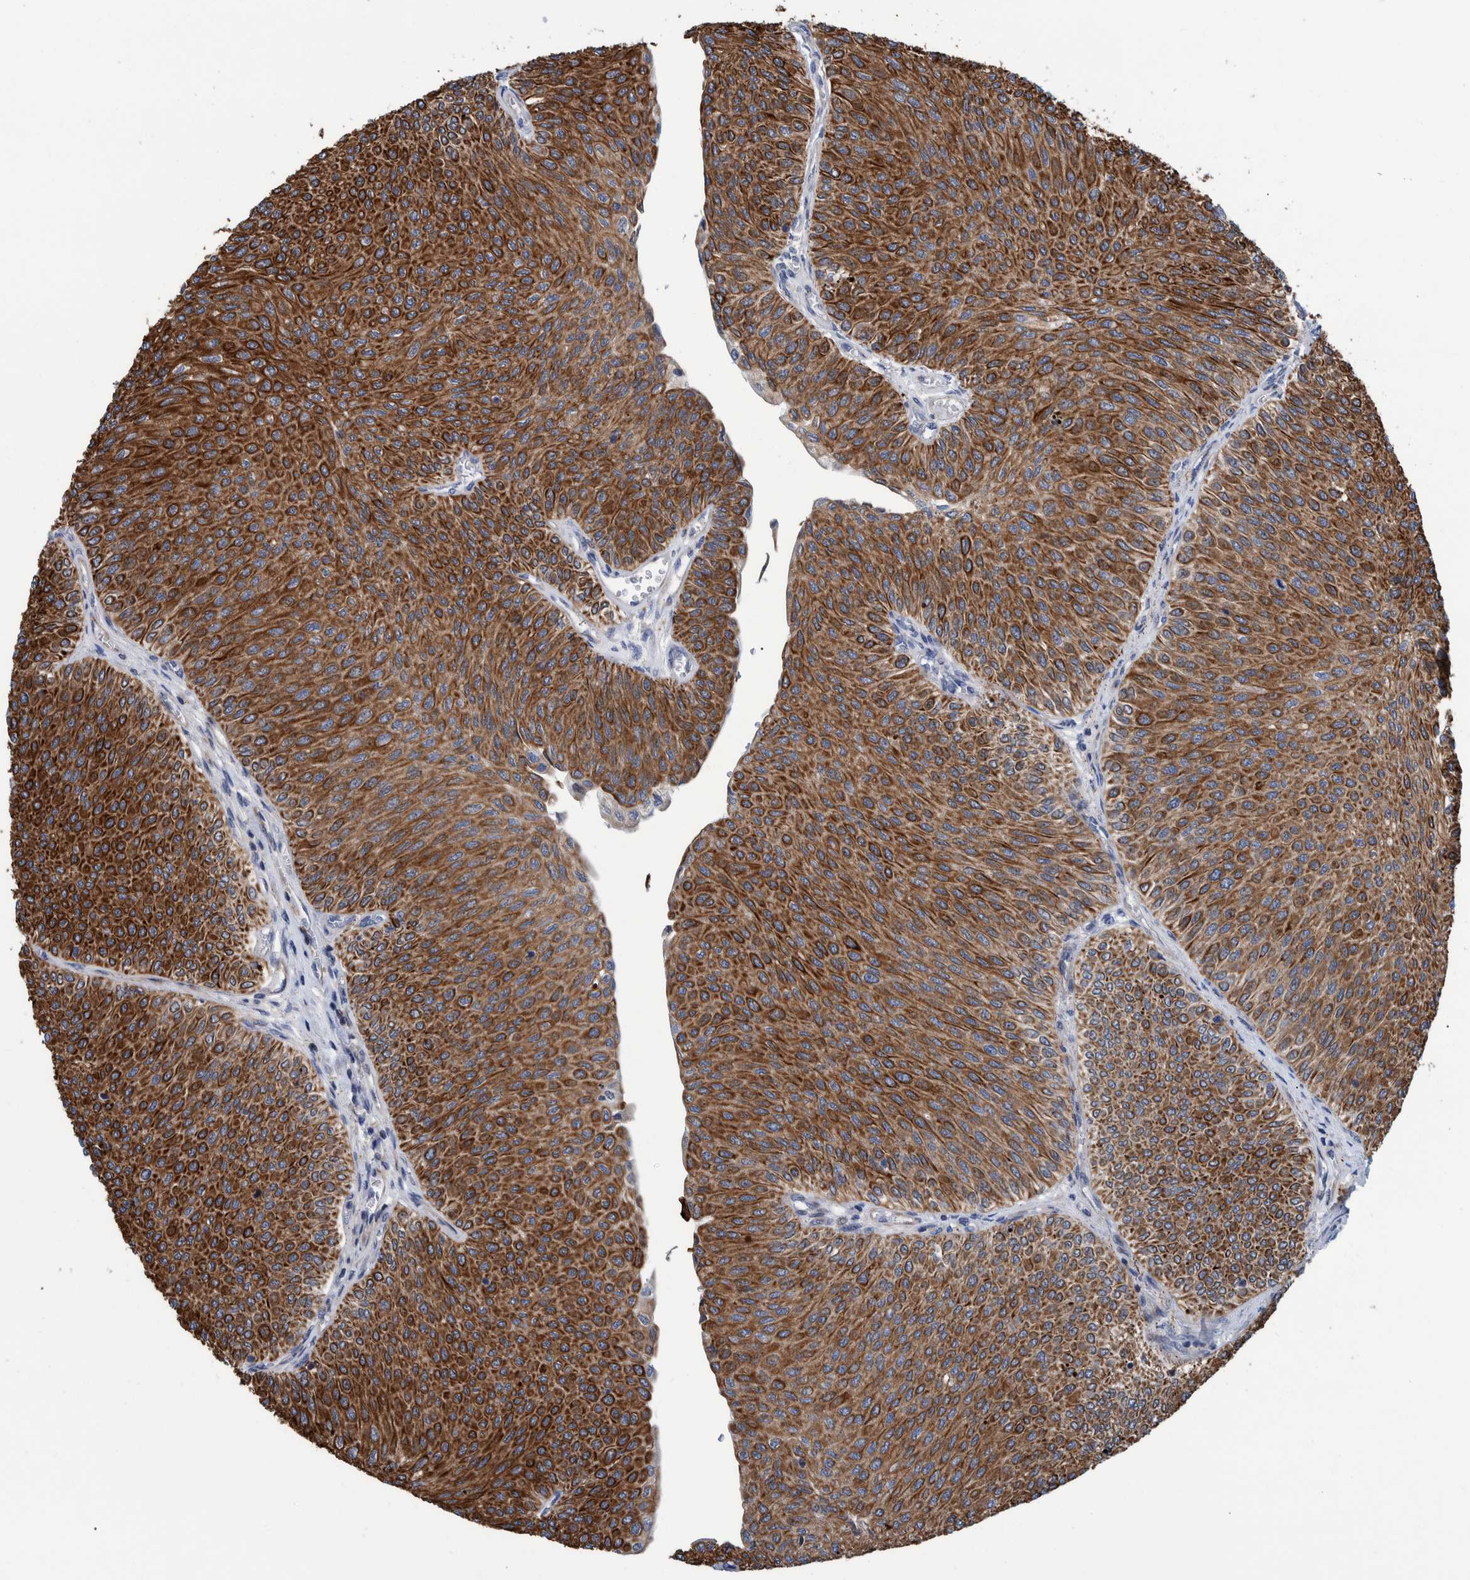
{"staining": {"intensity": "strong", "quantity": ">75%", "location": "cytoplasmic/membranous"}, "tissue": "urothelial cancer", "cell_type": "Tumor cells", "image_type": "cancer", "snomed": [{"axis": "morphology", "description": "Urothelial carcinoma, Low grade"}, {"axis": "topography", "description": "Urinary bladder"}], "caption": "Protein staining of low-grade urothelial carcinoma tissue exhibits strong cytoplasmic/membranous positivity in about >75% of tumor cells.", "gene": "MKS1", "patient": {"sex": "male", "age": 78}}